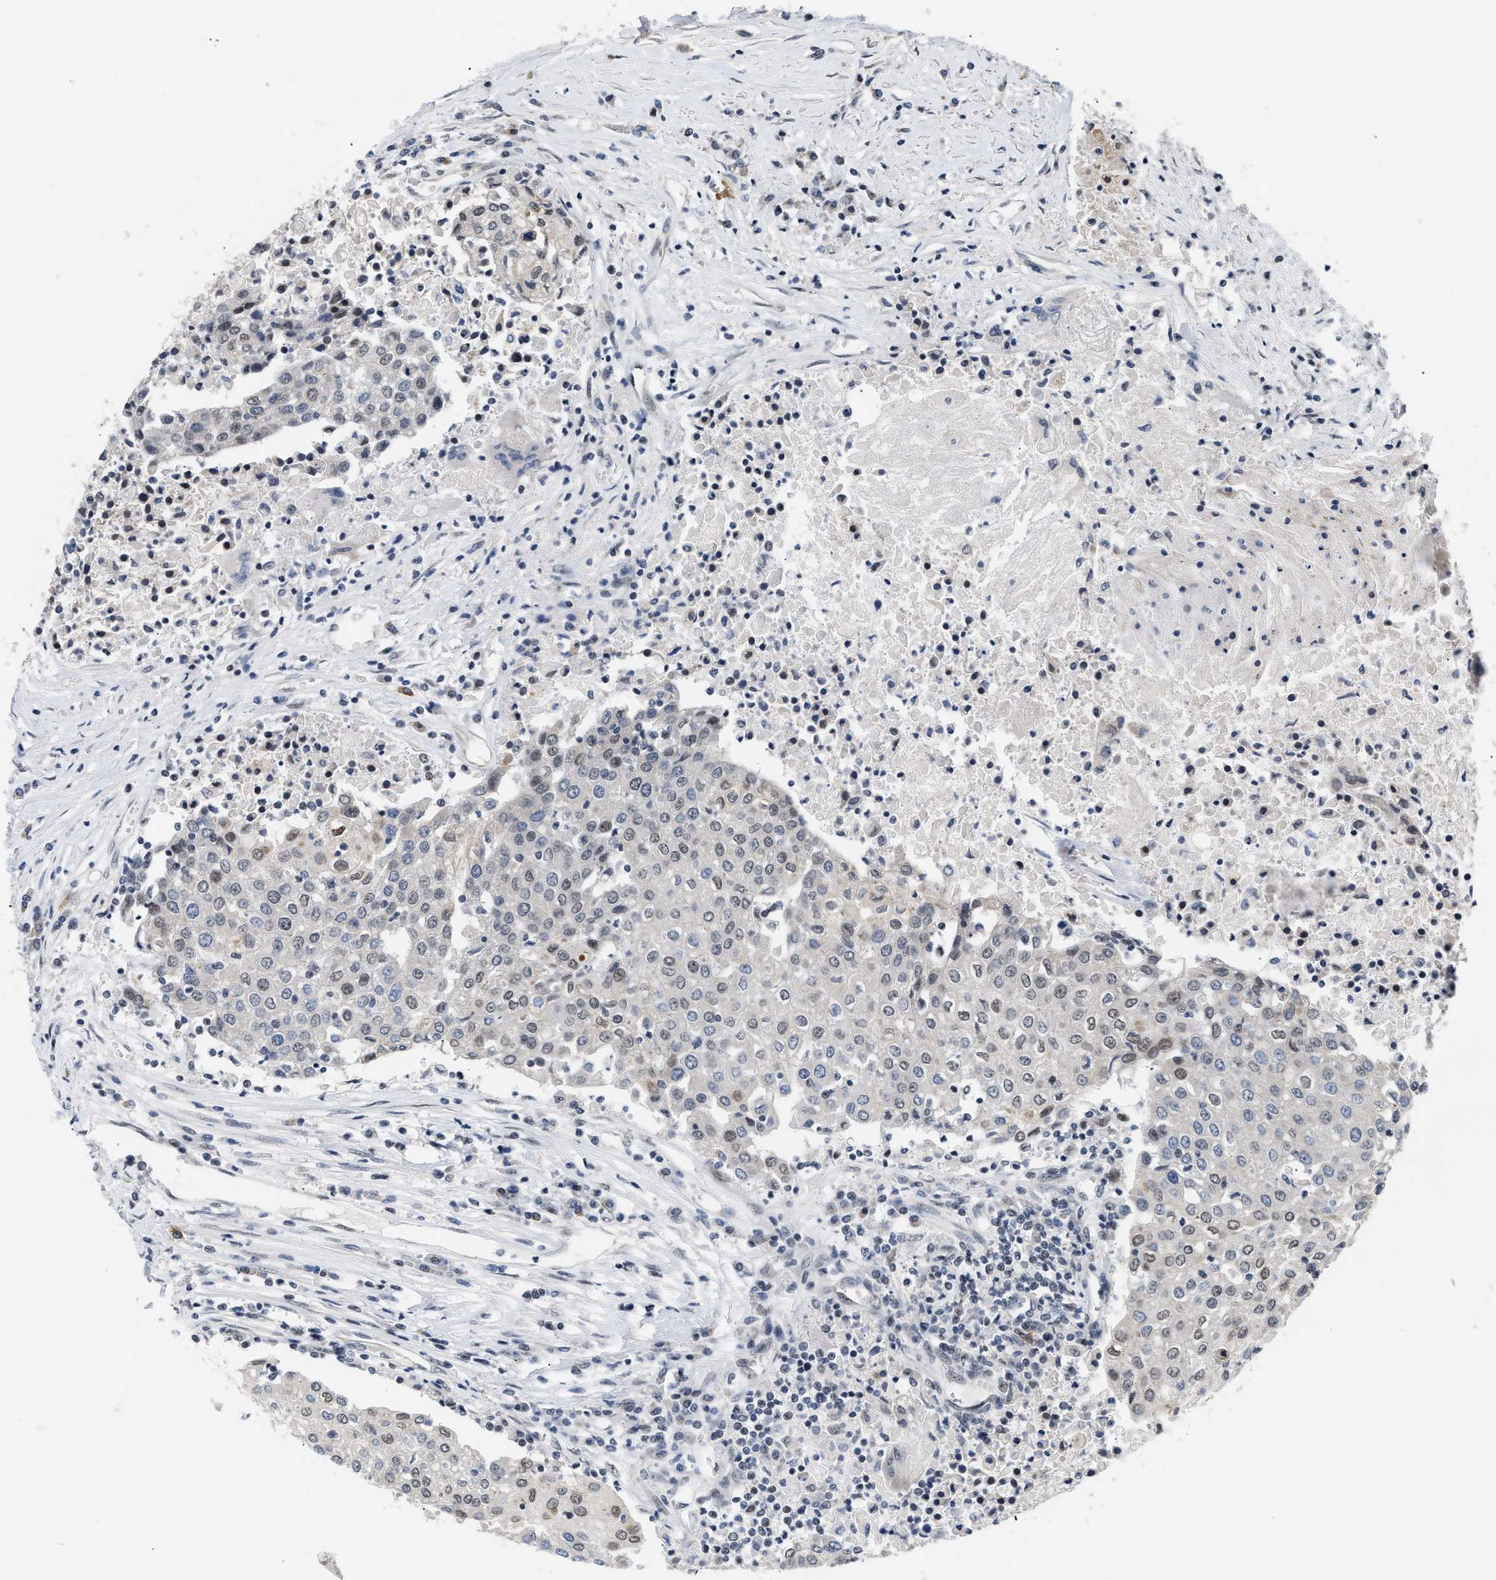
{"staining": {"intensity": "weak", "quantity": "<25%", "location": "nuclear"}, "tissue": "urothelial cancer", "cell_type": "Tumor cells", "image_type": "cancer", "snomed": [{"axis": "morphology", "description": "Urothelial carcinoma, High grade"}, {"axis": "topography", "description": "Urinary bladder"}], "caption": "Immunohistochemistry (IHC) micrograph of human urothelial carcinoma (high-grade) stained for a protein (brown), which displays no positivity in tumor cells. (Stains: DAB (3,3'-diaminobenzidine) immunohistochemistry (IHC) with hematoxylin counter stain, Microscopy: brightfield microscopy at high magnification).", "gene": "TXNRD3", "patient": {"sex": "female", "age": 85}}